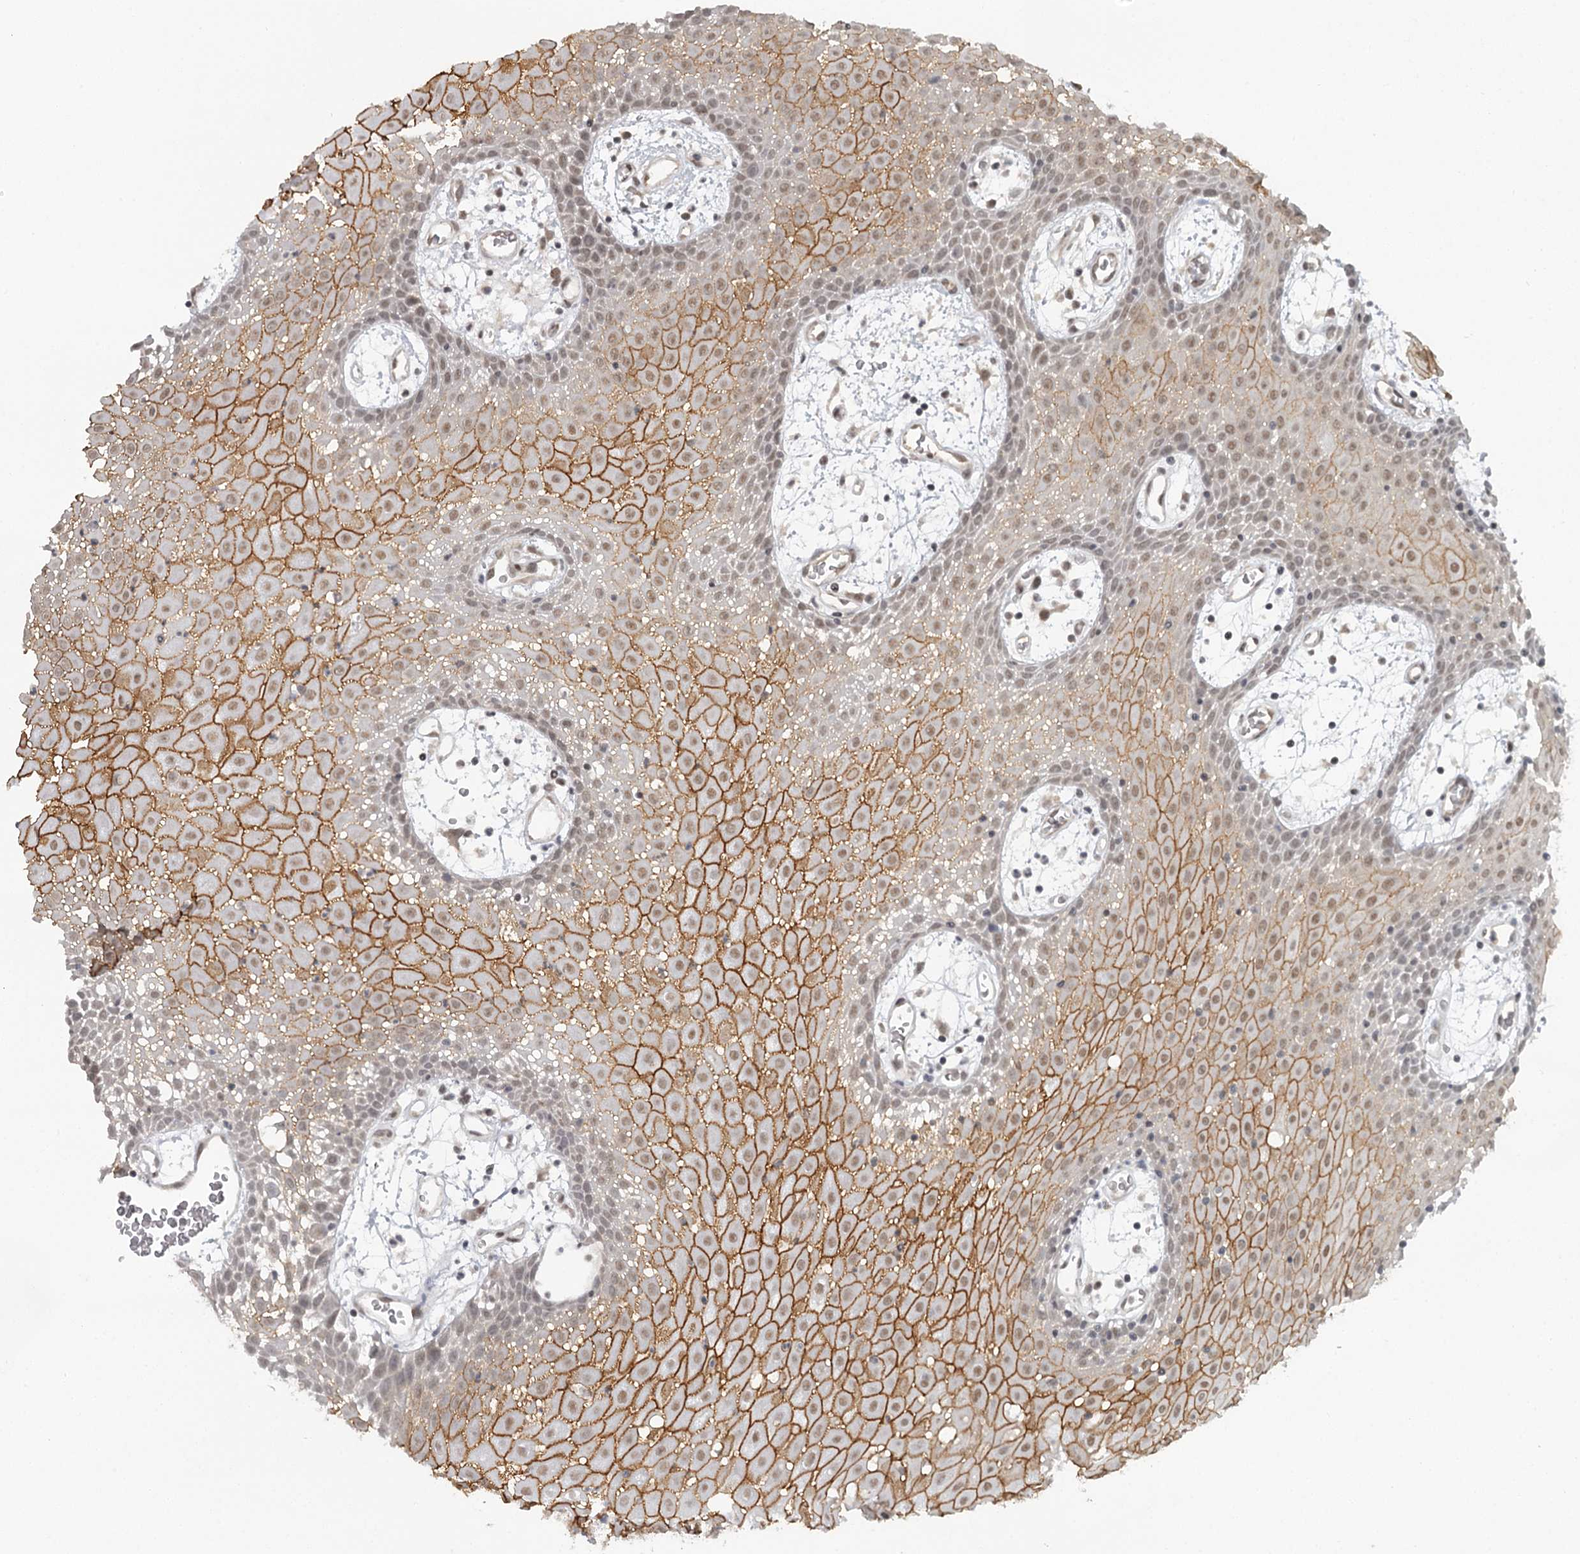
{"staining": {"intensity": "moderate", "quantity": "25%-75%", "location": "cytoplasmic/membranous,nuclear"}, "tissue": "oral mucosa", "cell_type": "Squamous epithelial cells", "image_type": "normal", "snomed": [{"axis": "morphology", "description": "Normal tissue, NOS"}, {"axis": "topography", "description": "Skeletal muscle"}, {"axis": "topography", "description": "Oral tissue"}, {"axis": "topography", "description": "Salivary gland"}, {"axis": "topography", "description": "Peripheral nerve tissue"}], "caption": "High-power microscopy captured an immunohistochemistry (IHC) image of benign oral mucosa, revealing moderate cytoplasmic/membranous,nuclear staining in about 25%-75% of squamous epithelial cells. (DAB (3,3'-diaminobenzidine) IHC with brightfield microscopy, high magnification).", "gene": "FAM13C", "patient": {"sex": "male", "age": 54}}